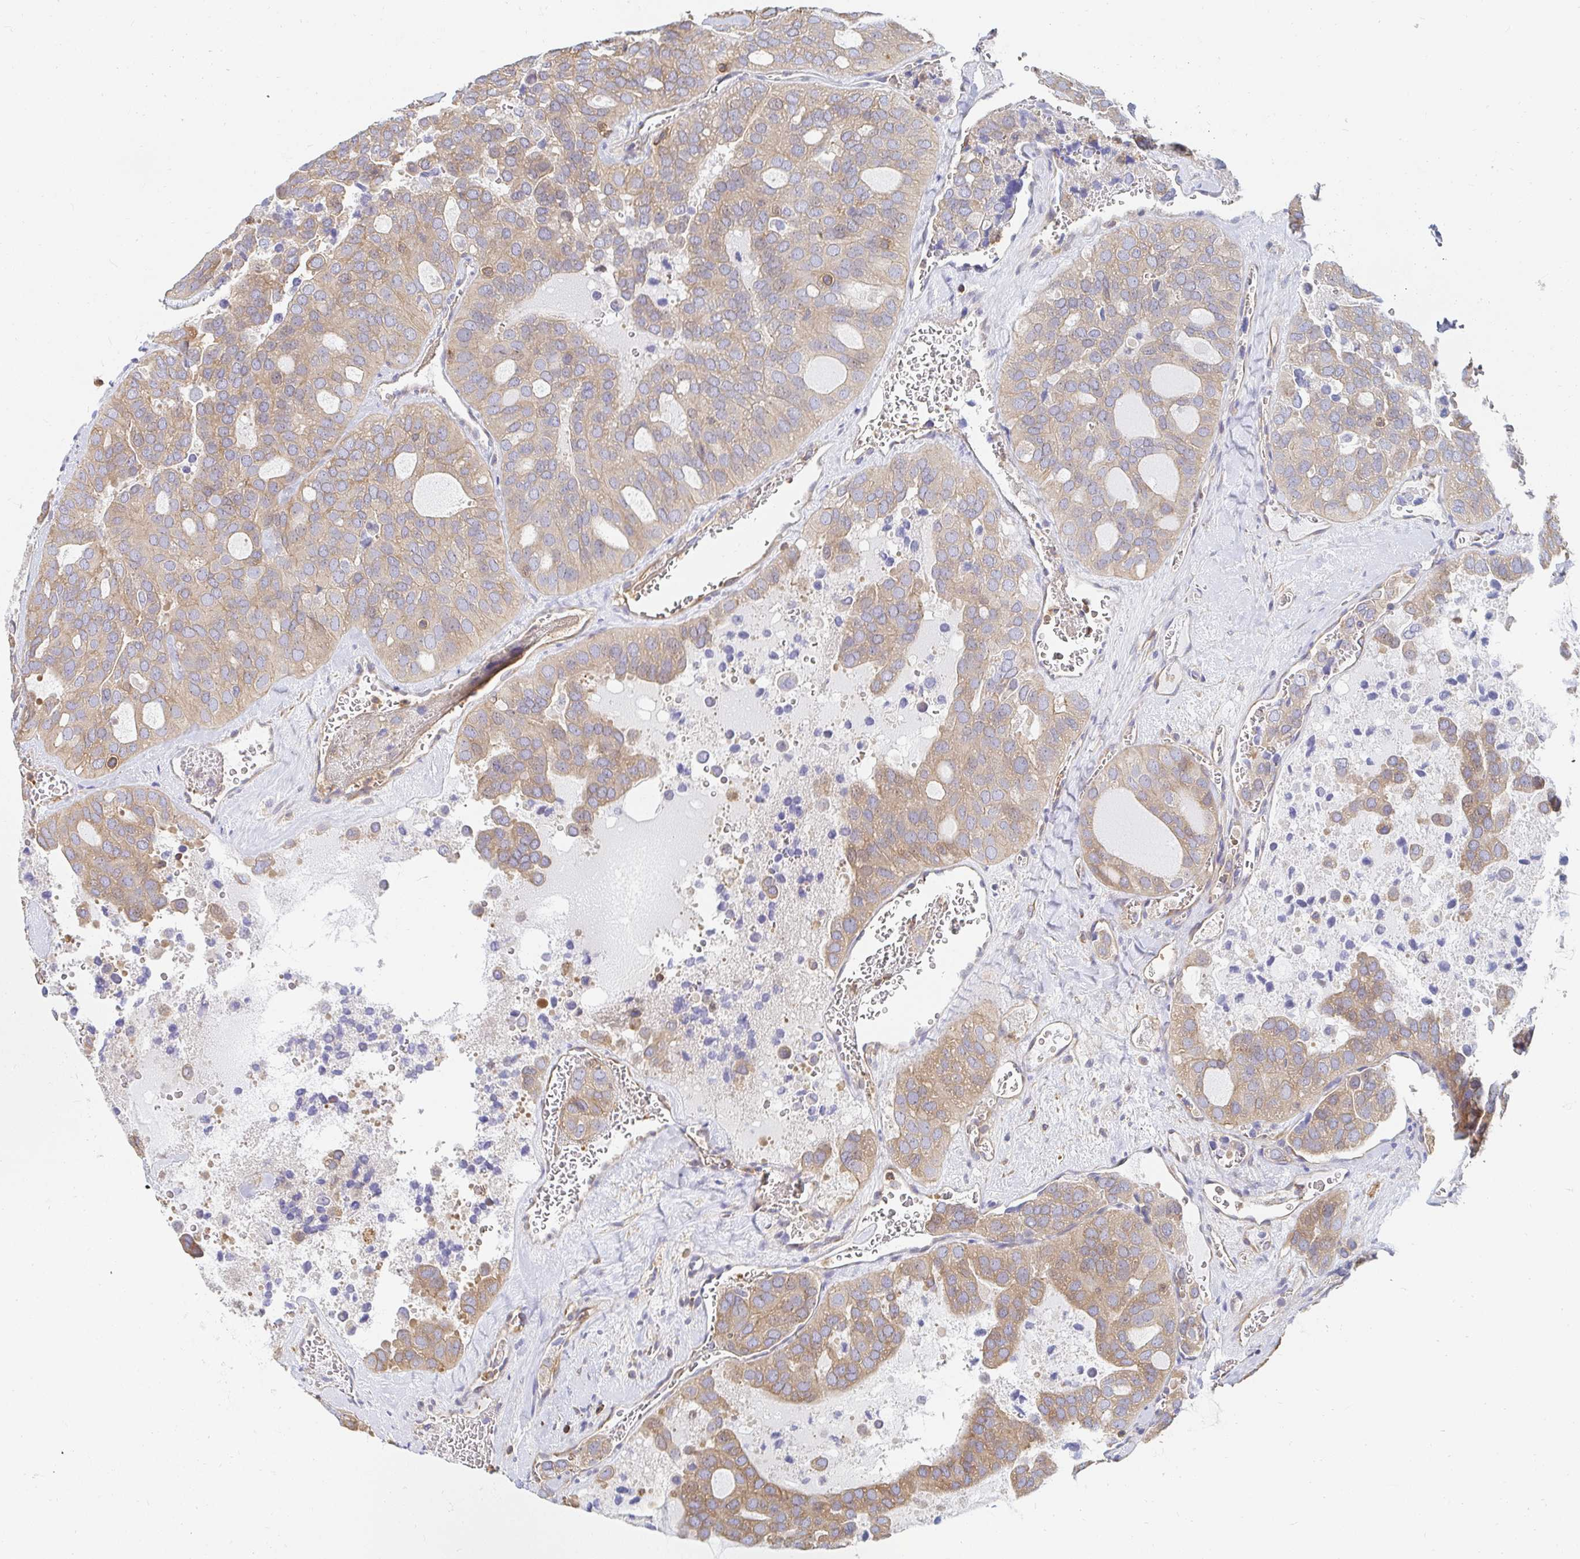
{"staining": {"intensity": "moderate", "quantity": "25%-75%", "location": "cytoplasmic/membranous"}, "tissue": "thyroid cancer", "cell_type": "Tumor cells", "image_type": "cancer", "snomed": [{"axis": "morphology", "description": "Follicular adenoma carcinoma, NOS"}, {"axis": "topography", "description": "Thyroid gland"}], "caption": "Immunohistochemical staining of thyroid cancer shows moderate cytoplasmic/membranous protein staining in about 25%-75% of tumor cells.", "gene": "TSPAN19", "patient": {"sex": "male", "age": 75}}